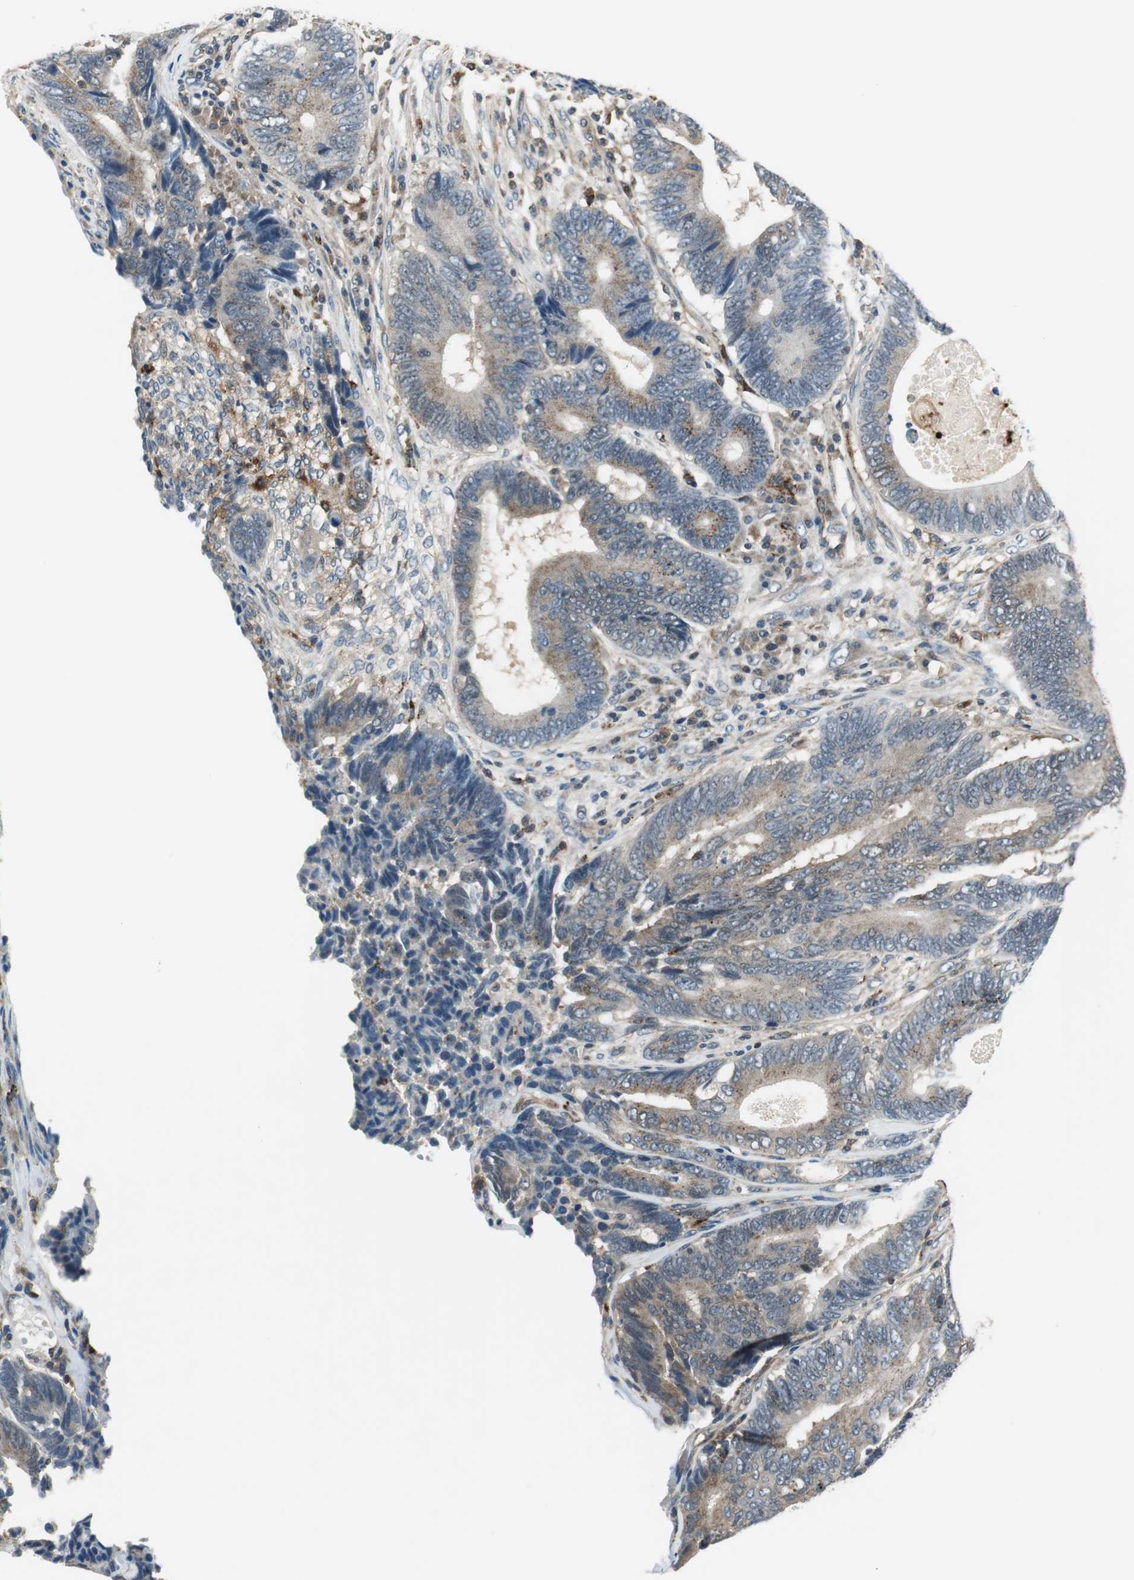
{"staining": {"intensity": "weak", "quantity": ">75%", "location": "cytoplasmic/membranous"}, "tissue": "colorectal cancer", "cell_type": "Tumor cells", "image_type": "cancer", "snomed": [{"axis": "morphology", "description": "Adenocarcinoma, NOS"}, {"axis": "topography", "description": "Colon"}], "caption": "Colorectal cancer (adenocarcinoma) stained for a protein (brown) displays weak cytoplasmic/membranous positive expression in approximately >75% of tumor cells.", "gene": "NCK1", "patient": {"sex": "female", "age": 78}}